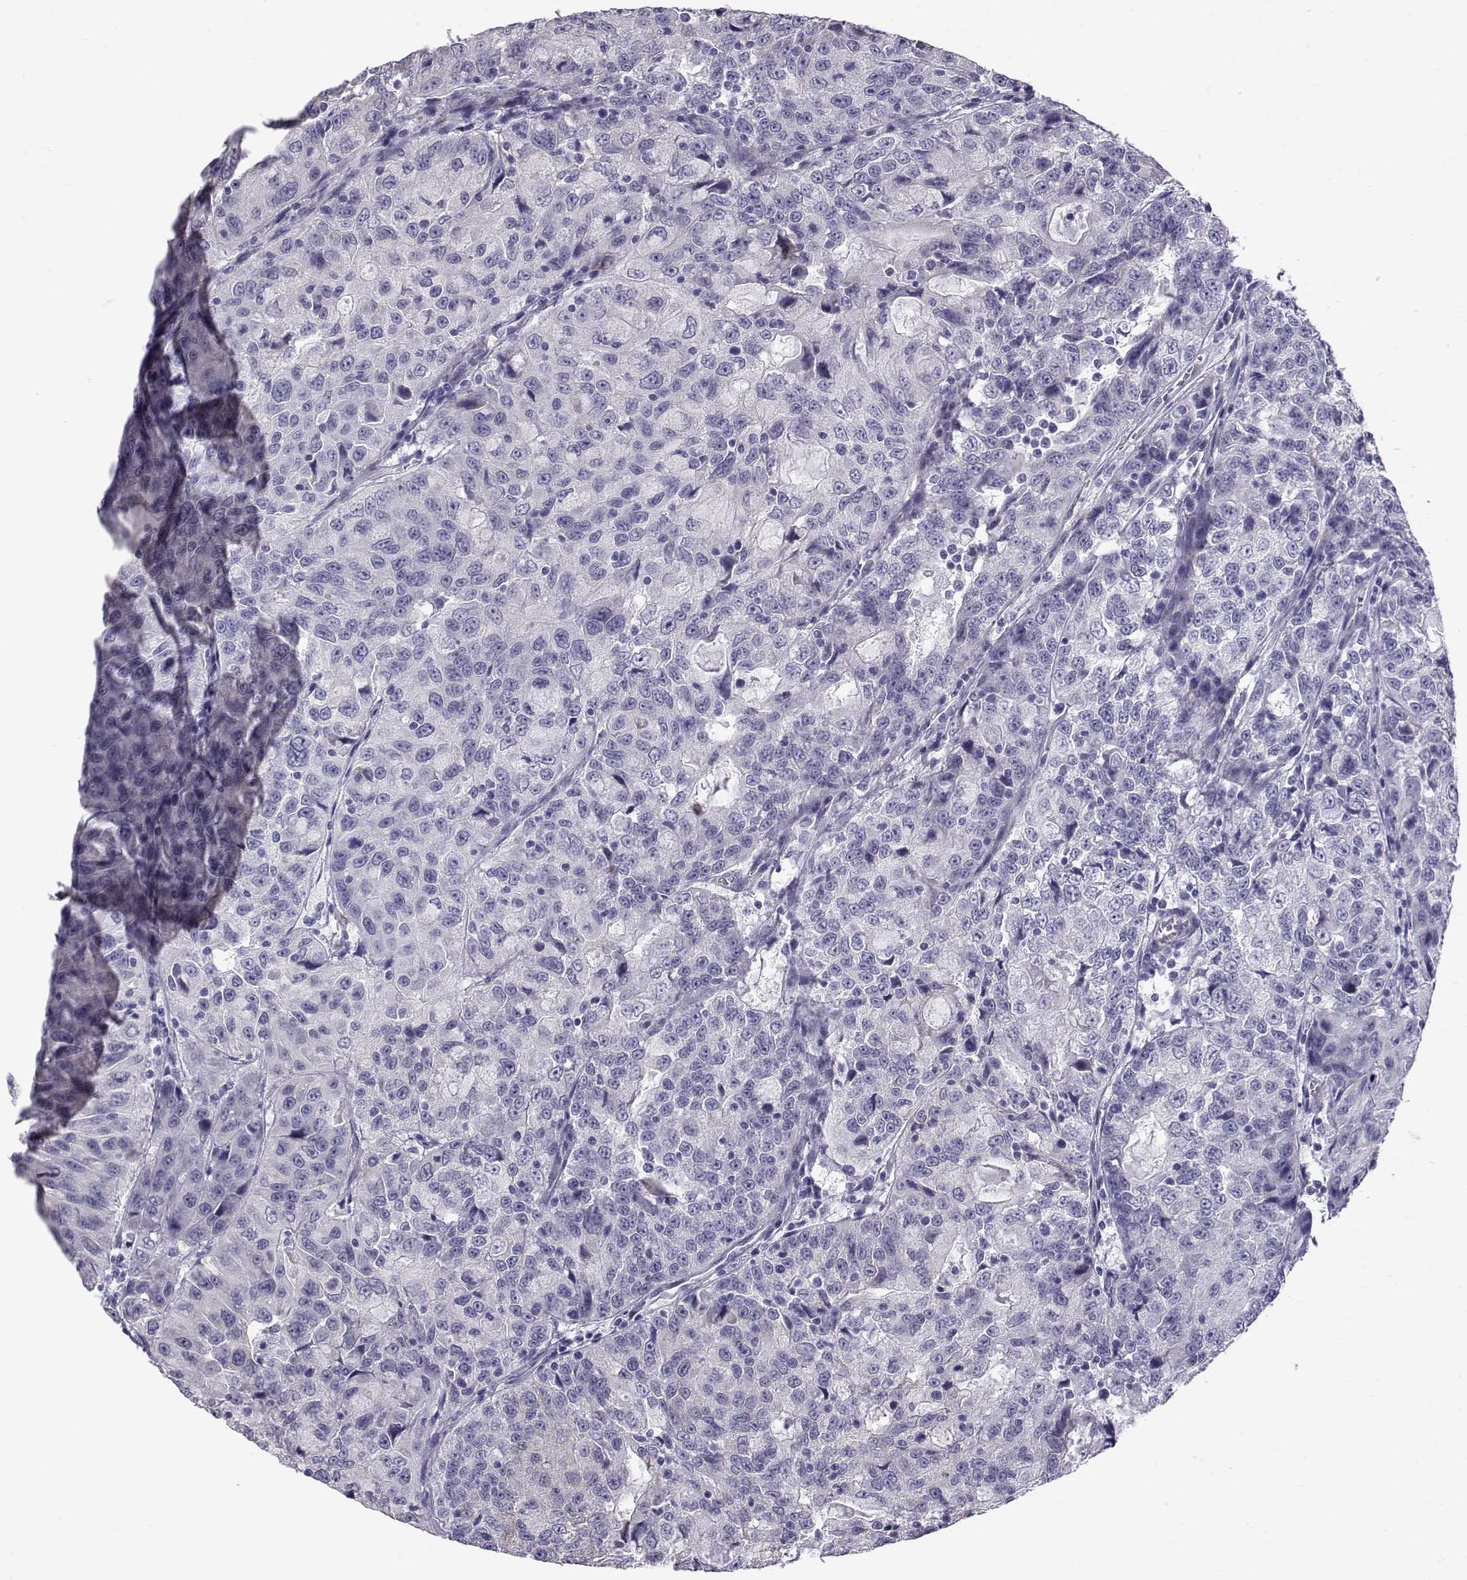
{"staining": {"intensity": "negative", "quantity": "none", "location": "none"}, "tissue": "urothelial cancer", "cell_type": "Tumor cells", "image_type": "cancer", "snomed": [{"axis": "morphology", "description": "Urothelial carcinoma, NOS"}, {"axis": "morphology", "description": "Urothelial carcinoma, High grade"}, {"axis": "topography", "description": "Urinary bladder"}], "caption": "This is a micrograph of immunohistochemistry staining of urothelial carcinoma (high-grade), which shows no positivity in tumor cells.", "gene": "RNASE12", "patient": {"sex": "female", "age": 73}}